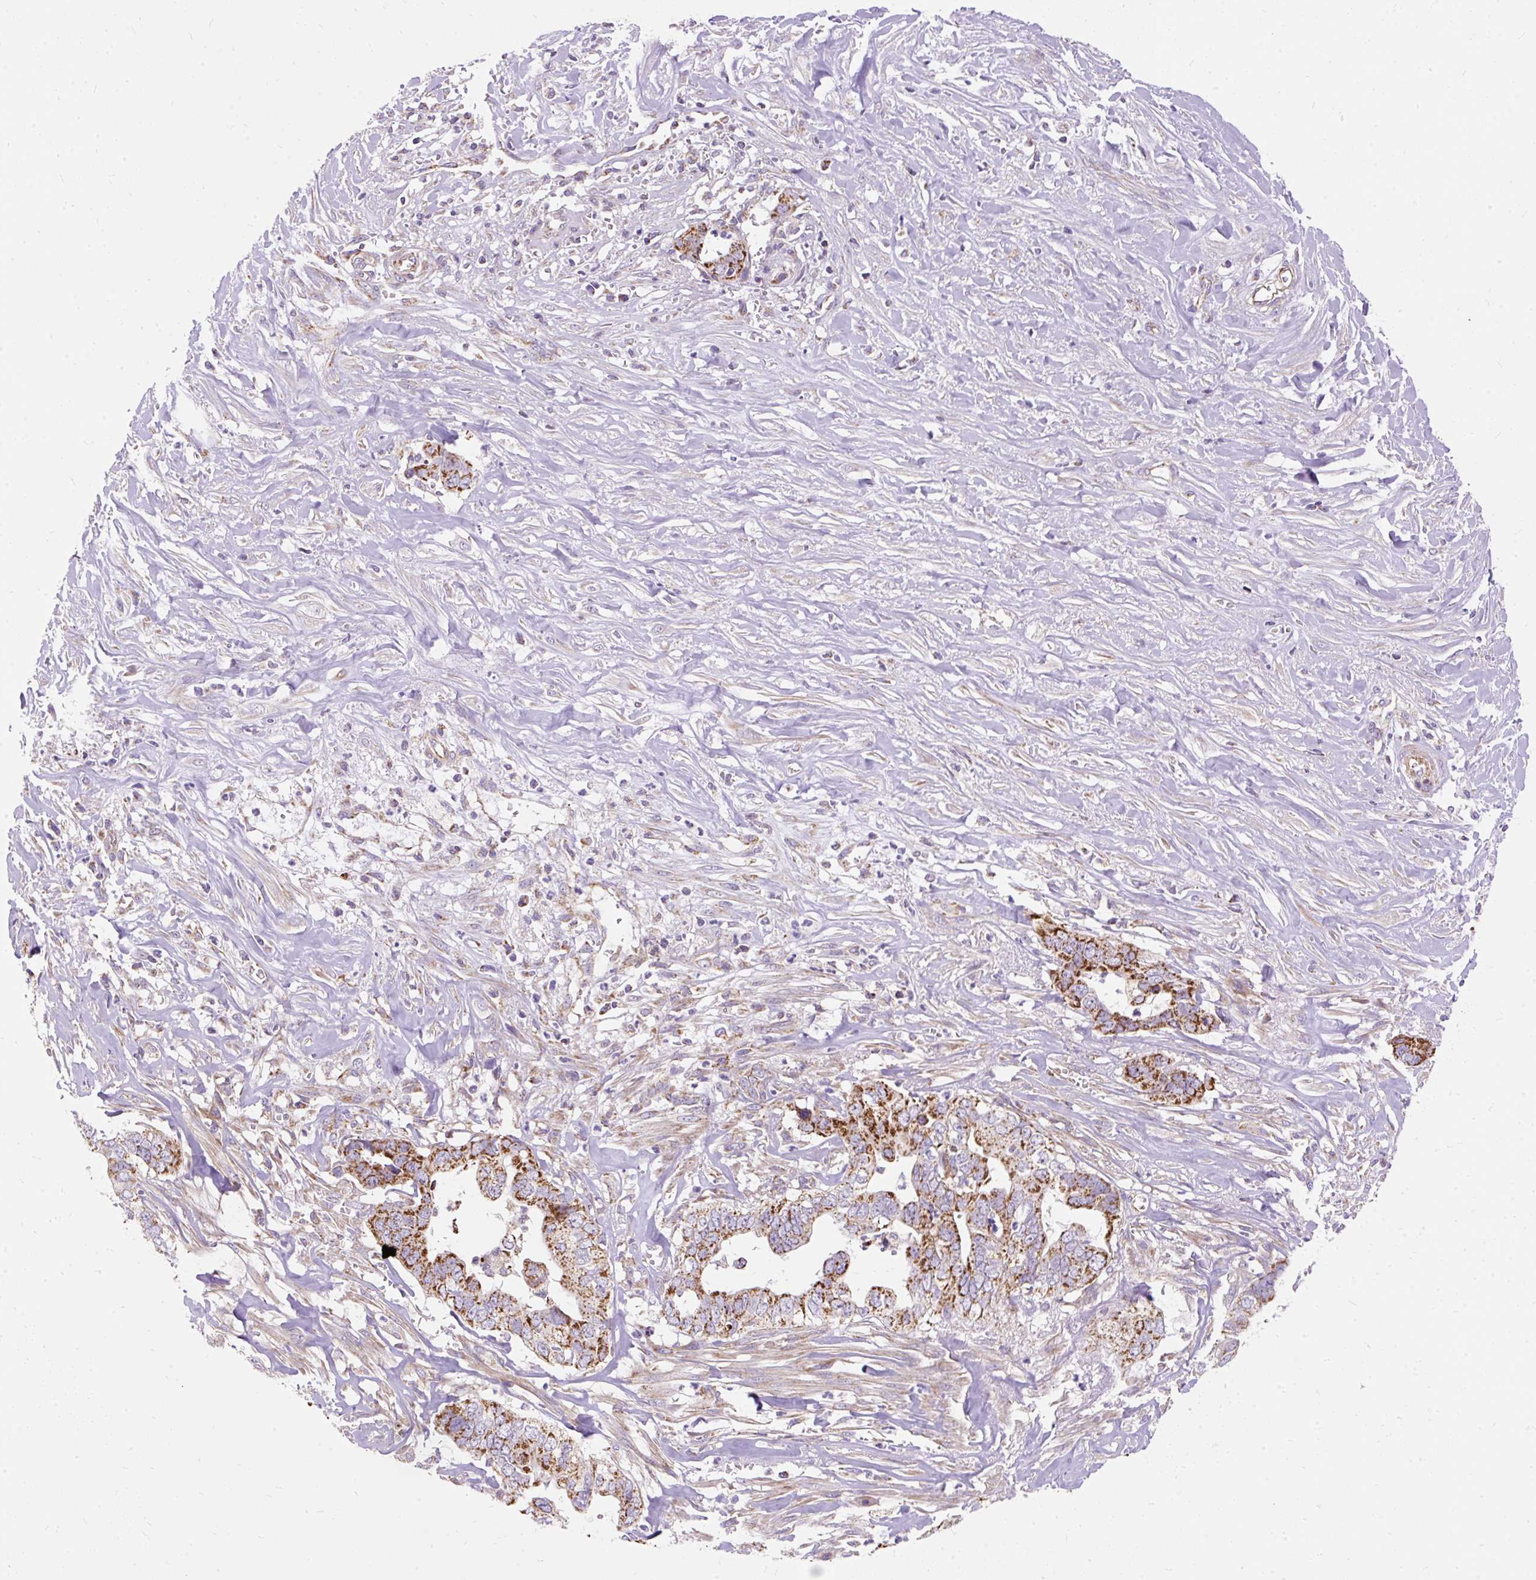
{"staining": {"intensity": "strong", "quantity": "25%-75%", "location": "cytoplasmic/membranous"}, "tissue": "liver cancer", "cell_type": "Tumor cells", "image_type": "cancer", "snomed": [{"axis": "morphology", "description": "Cholangiocarcinoma"}, {"axis": "topography", "description": "Liver"}], "caption": "This is a histology image of IHC staining of liver cancer, which shows strong staining in the cytoplasmic/membranous of tumor cells.", "gene": "CEP290", "patient": {"sex": "female", "age": 79}}